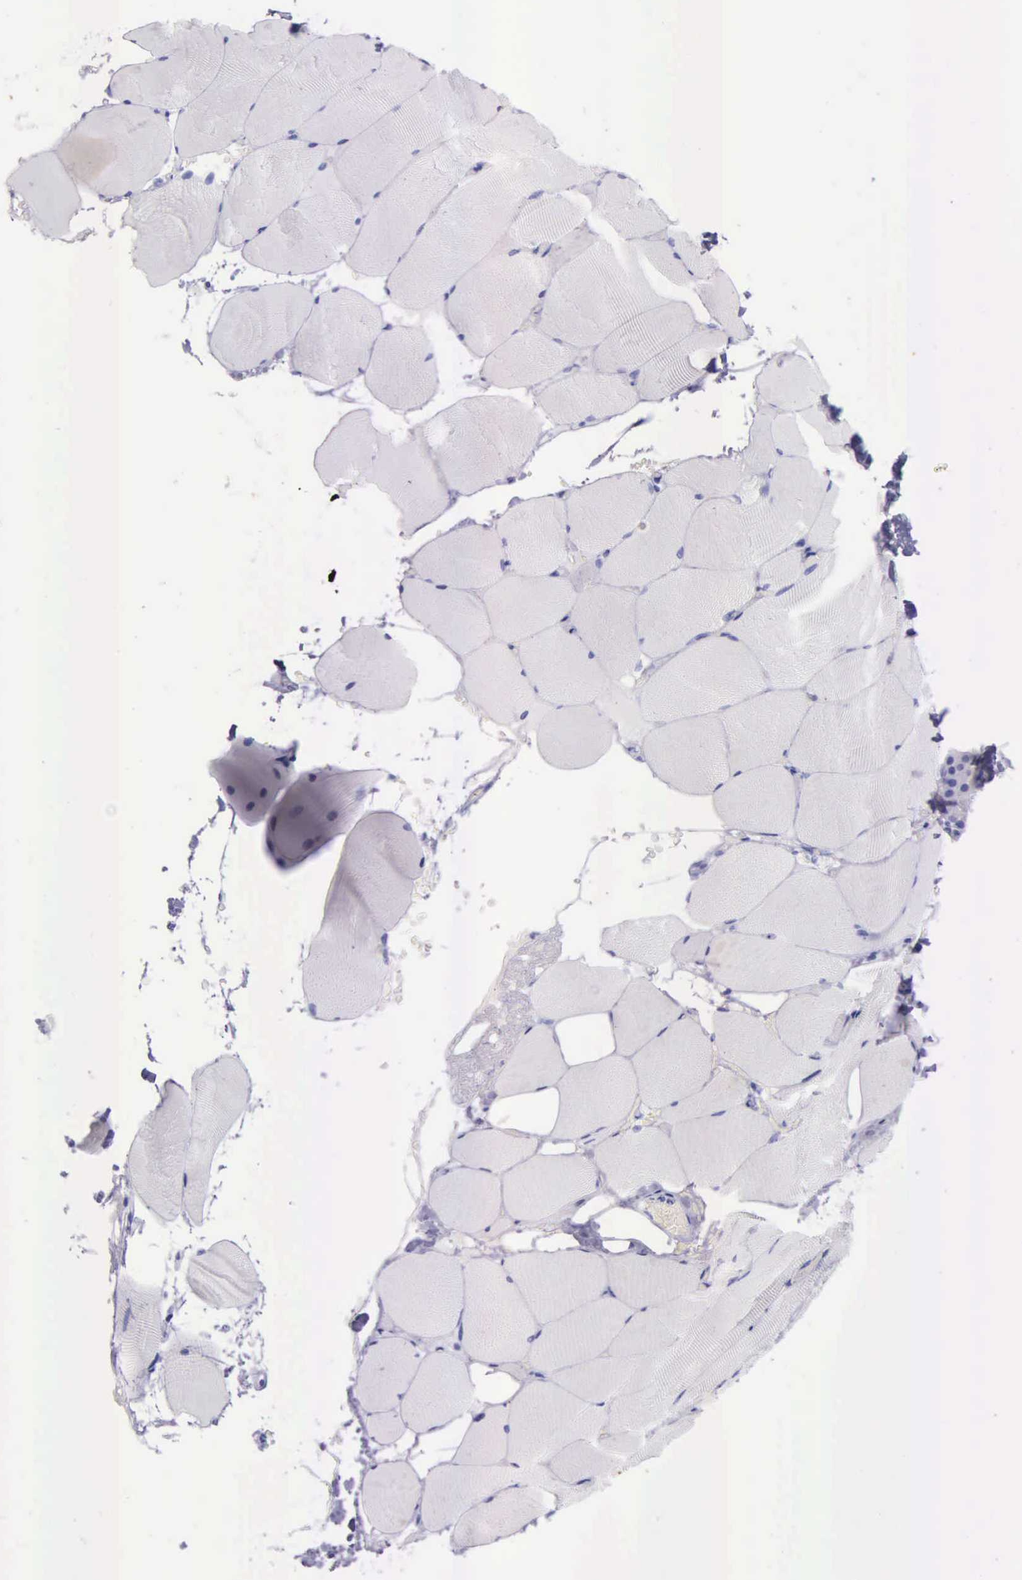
{"staining": {"intensity": "negative", "quantity": "none", "location": "none"}, "tissue": "skeletal muscle", "cell_type": "Myocytes", "image_type": "normal", "snomed": [{"axis": "morphology", "description": "Normal tissue, NOS"}, {"axis": "topography", "description": "Skeletal muscle"}, {"axis": "topography", "description": "Parathyroid gland"}], "caption": "Immunohistochemical staining of normal skeletal muscle demonstrates no significant expression in myocytes.", "gene": "KLK2", "patient": {"sex": "female", "age": 37}}